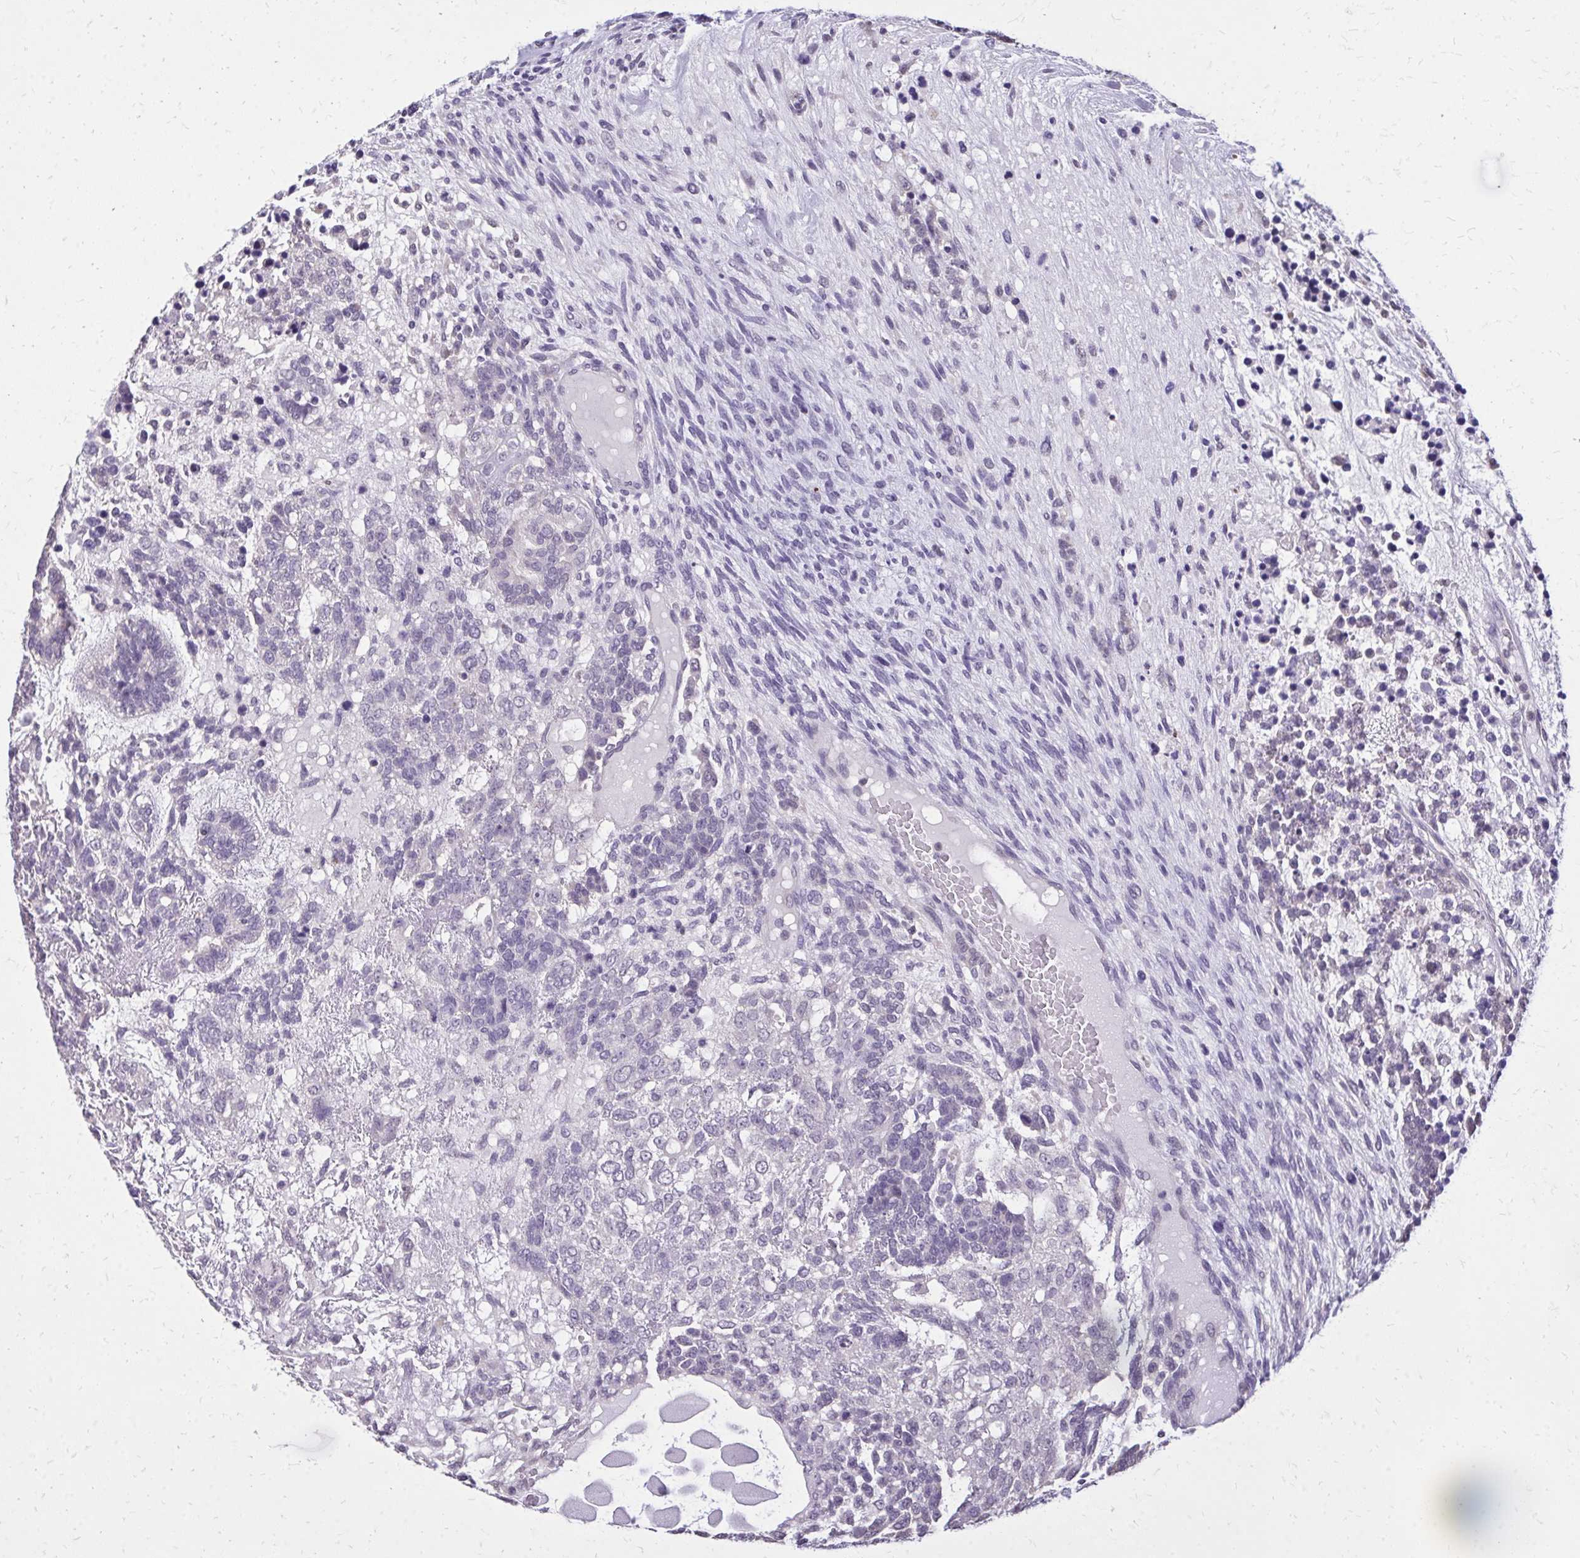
{"staining": {"intensity": "negative", "quantity": "none", "location": "none"}, "tissue": "testis cancer", "cell_type": "Tumor cells", "image_type": "cancer", "snomed": [{"axis": "morphology", "description": "Carcinoma, Embryonal, NOS"}, {"axis": "topography", "description": "Testis"}], "caption": "The micrograph displays no significant staining in tumor cells of embryonal carcinoma (testis).", "gene": "AKAP5", "patient": {"sex": "male", "age": 23}}